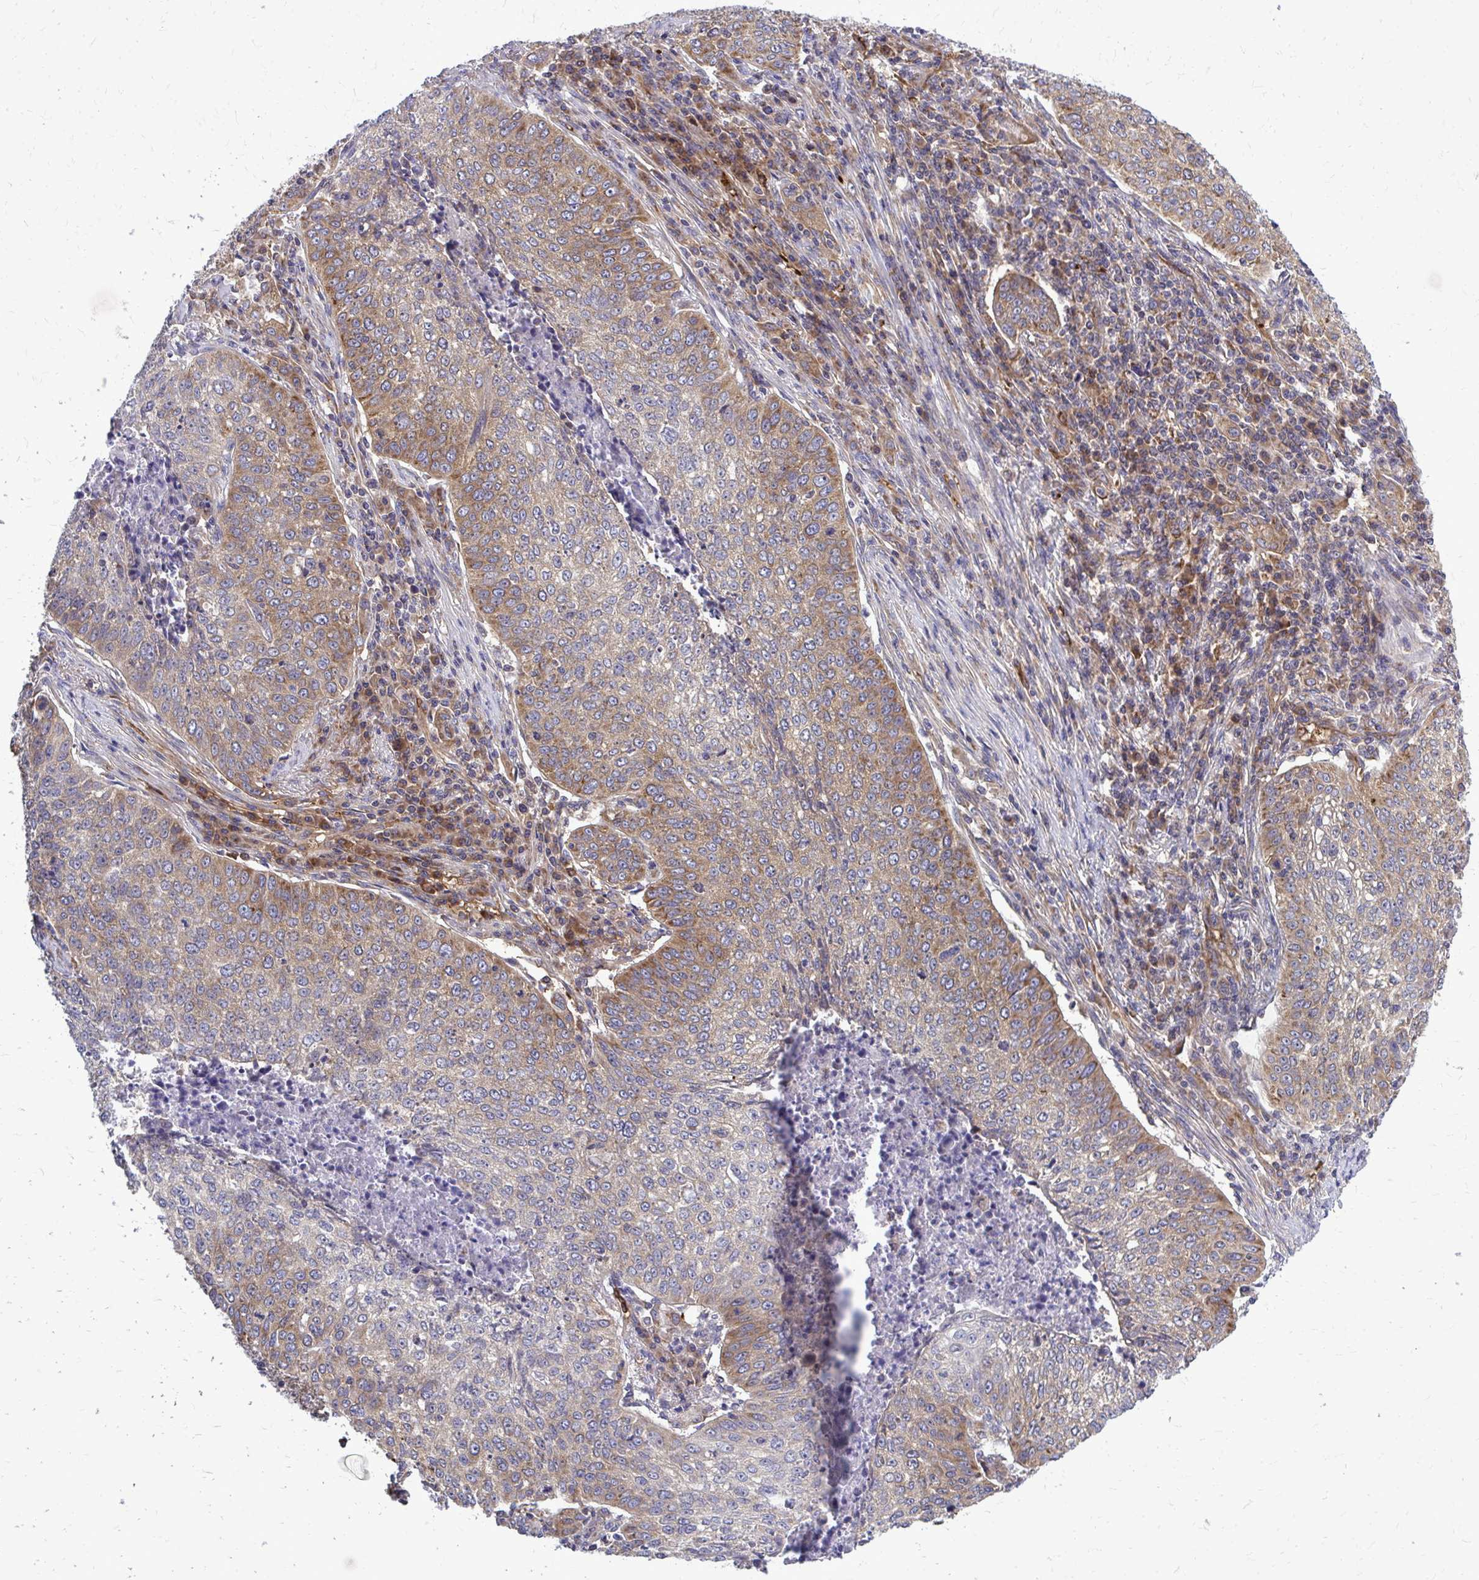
{"staining": {"intensity": "moderate", "quantity": "25%-75%", "location": "cytoplasmic/membranous"}, "tissue": "lung cancer", "cell_type": "Tumor cells", "image_type": "cancer", "snomed": [{"axis": "morphology", "description": "Squamous cell carcinoma, NOS"}, {"axis": "topography", "description": "Lung"}], "caption": "Lung cancer stained with a protein marker shows moderate staining in tumor cells.", "gene": "PDK4", "patient": {"sex": "male", "age": 63}}